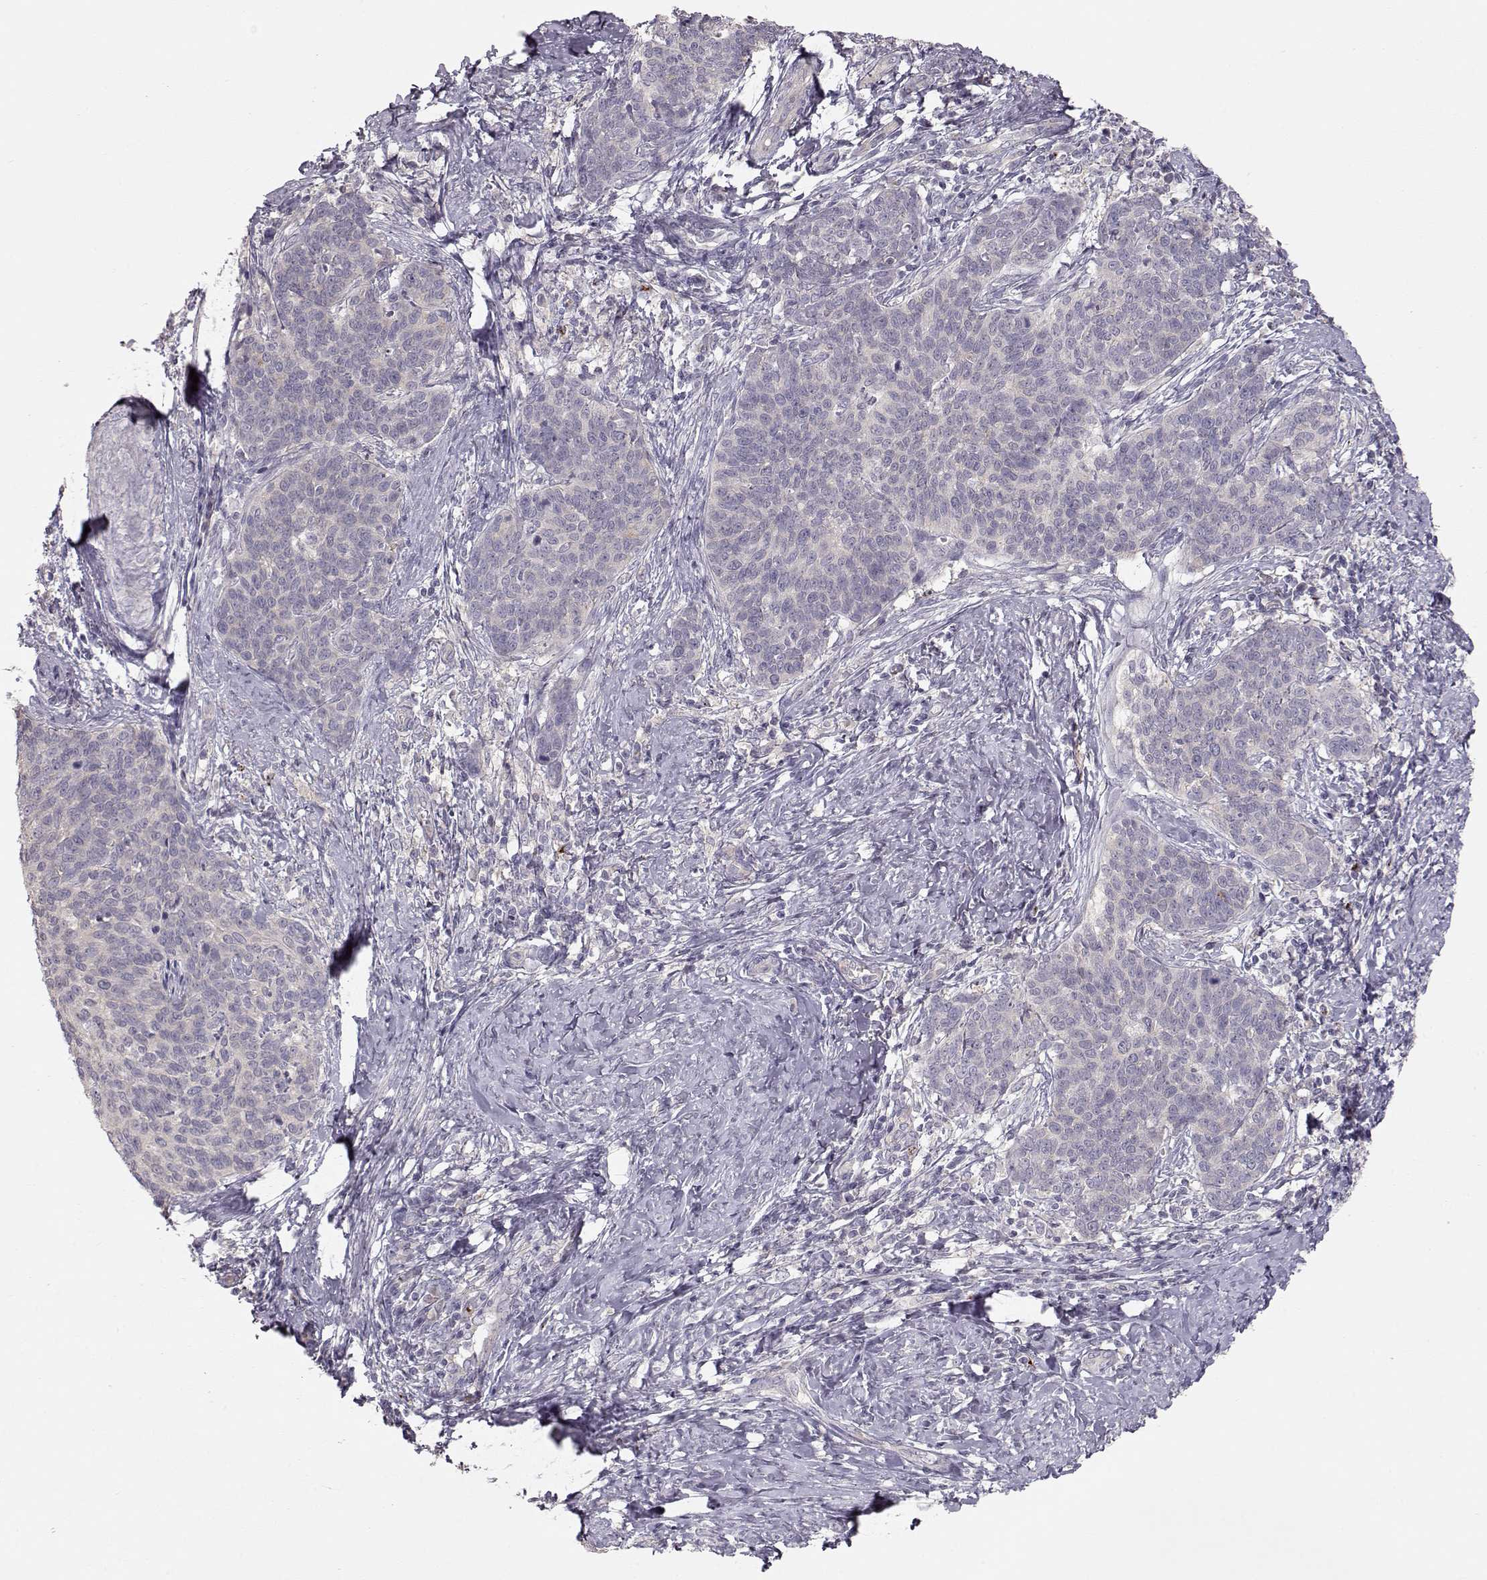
{"staining": {"intensity": "negative", "quantity": "none", "location": "none"}, "tissue": "cervical cancer", "cell_type": "Tumor cells", "image_type": "cancer", "snomed": [{"axis": "morphology", "description": "Squamous cell carcinoma, NOS"}, {"axis": "topography", "description": "Cervix"}], "caption": "The IHC histopathology image has no significant positivity in tumor cells of squamous cell carcinoma (cervical) tissue.", "gene": "ARHGAP8", "patient": {"sex": "female", "age": 39}}